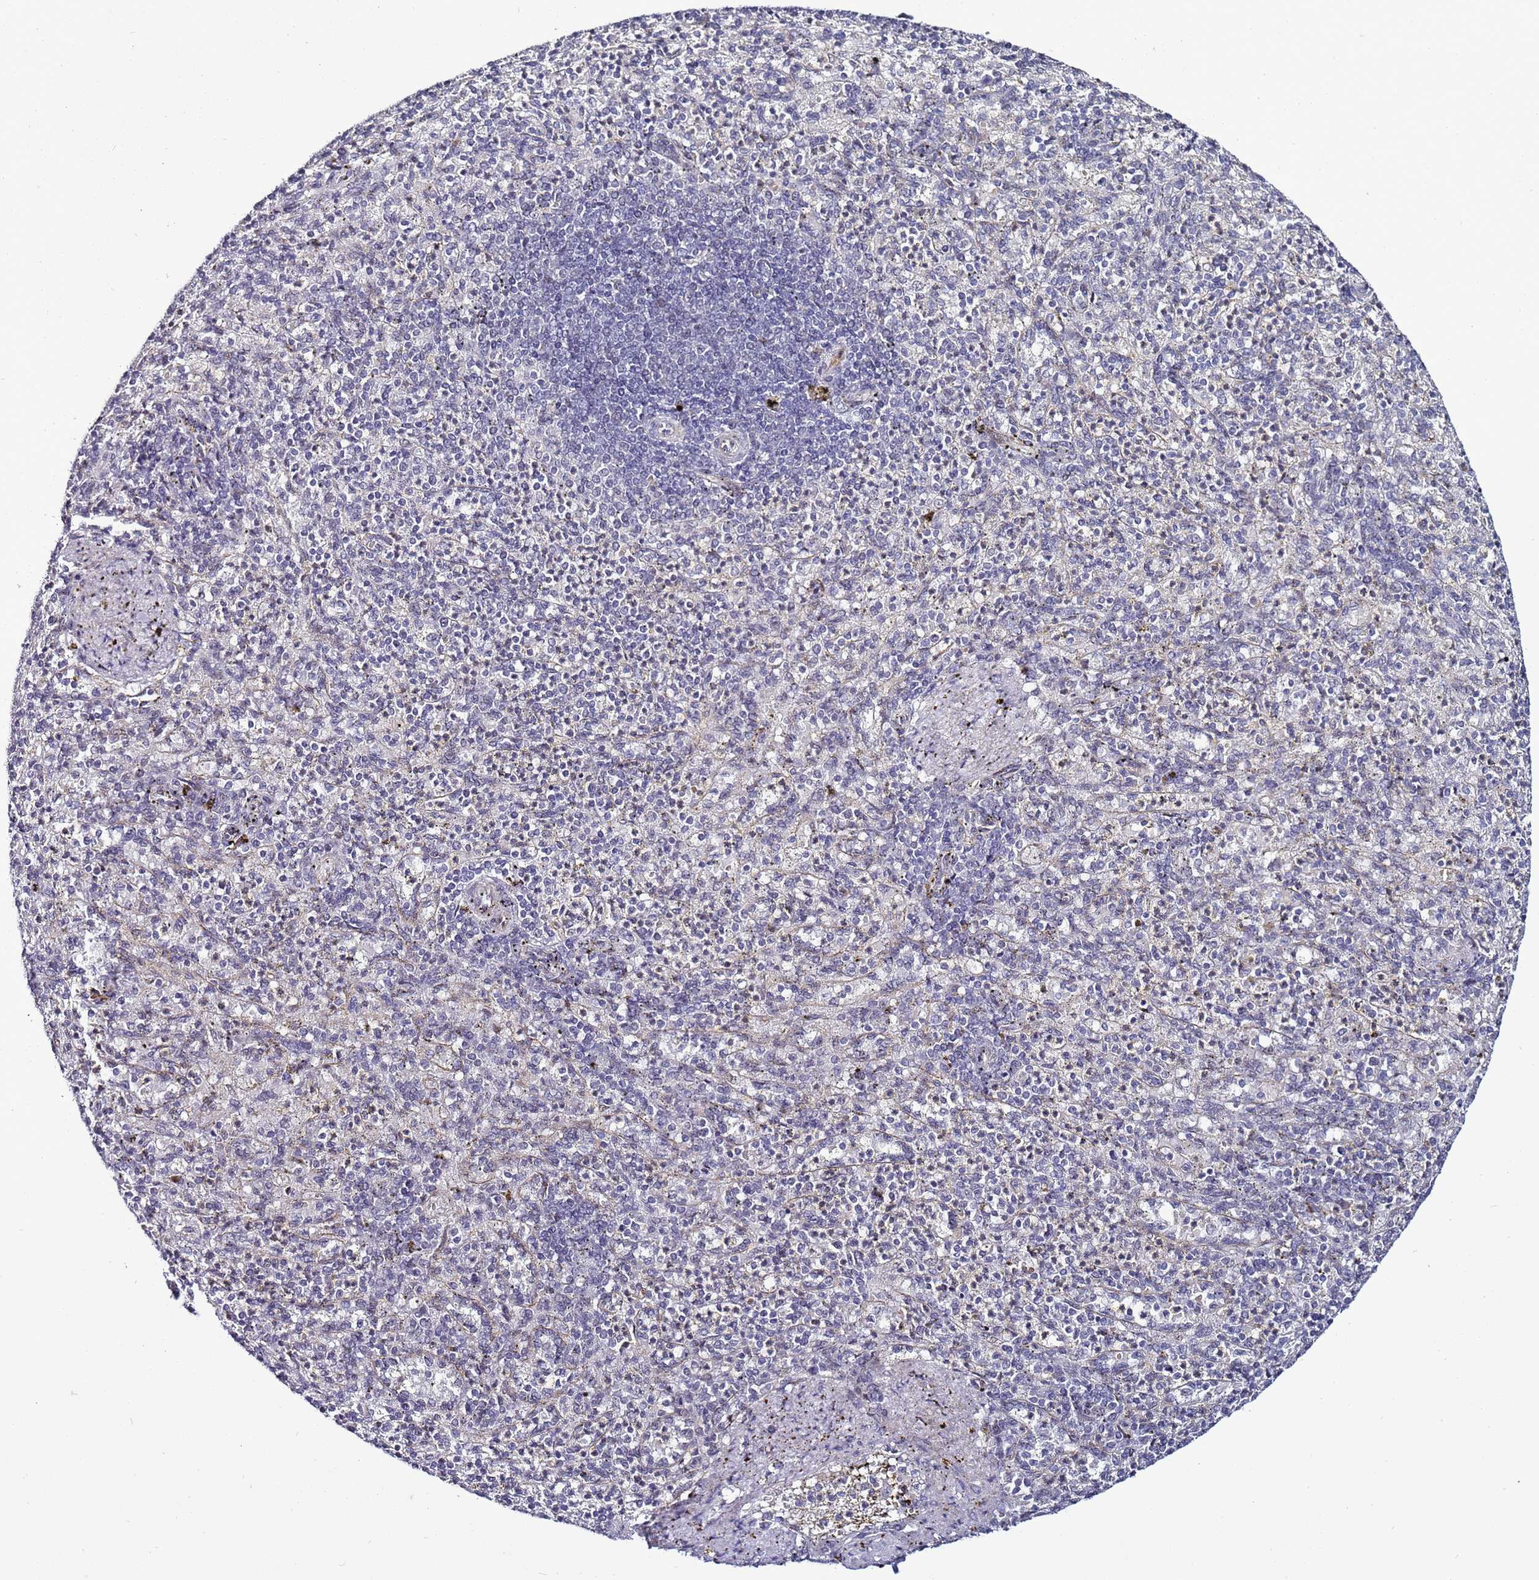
{"staining": {"intensity": "negative", "quantity": "none", "location": "none"}, "tissue": "spleen", "cell_type": "Cells in red pulp", "image_type": "normal", "snomed": [{"axis": "morphology", "description": "Normal tissue, NOS"}, {"axis": "topography", "description": "Spleen"}], "caption": "A high-resolution micrograph shows immunohistochemistry (IHC) staining of normal spleen, which shows no significant positivity in cells in red pulp. (DAB immunohistochemistry (IHC), high magnification).", "gene": "PSMA7", "patient": {"sex": "female", "age": 74}}